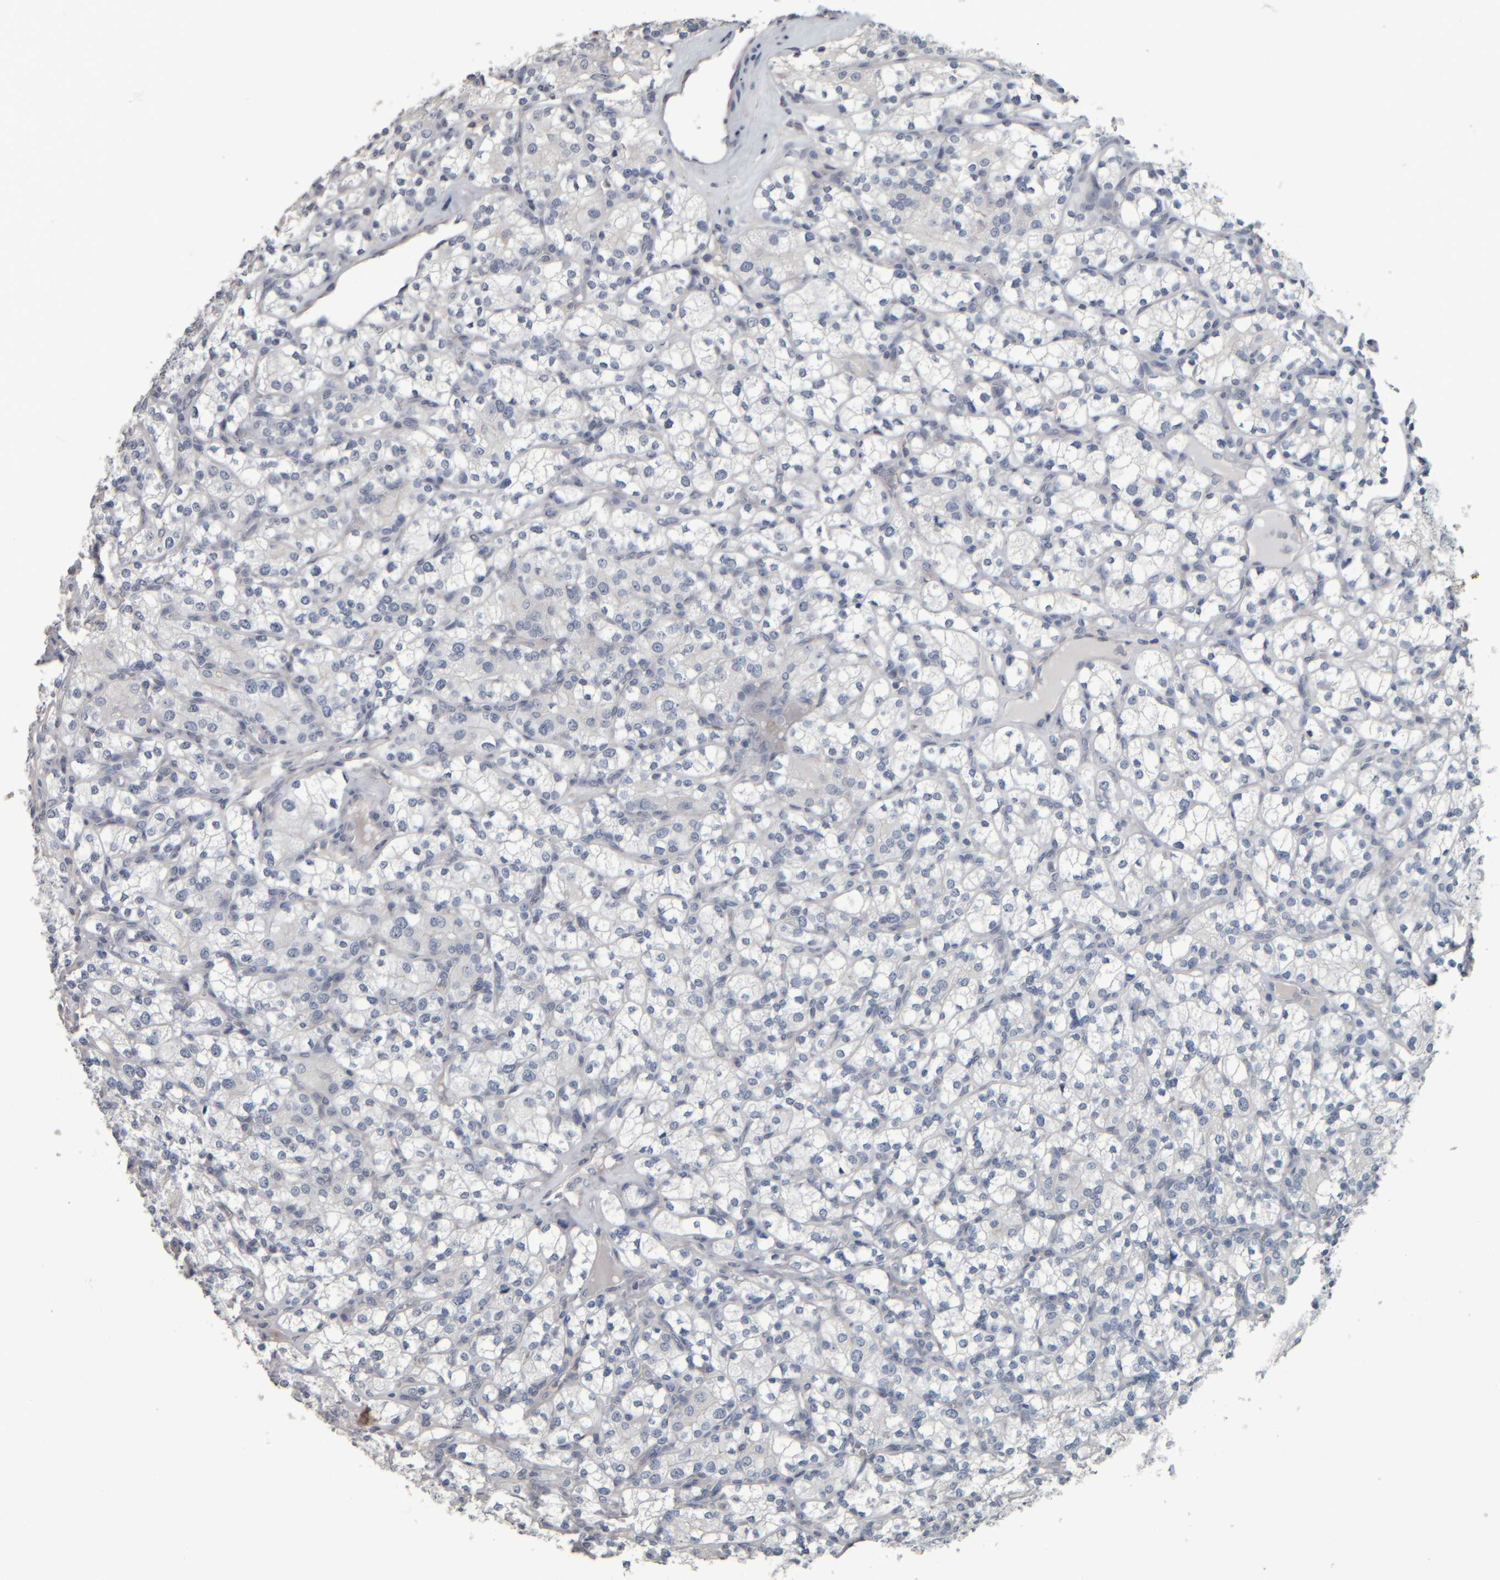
{"staining": {"intensity": "negative", "quantity": "none", "location": "none"}, "tissue": "renal cancer", "cell_type": "Tumor cells", "image_type": "cancer", "snomed": [{"axis": "morphology", "description": "Adenocarcinoma, NOS"}, {"axis": "topography", "description": "Kidney"}], "caption": "This is a photomicrograph of immunohistochemistry (IHC) staining of renal adenocarcinoma, which shows no expression in tumor cells. (DAB (3,3'-diaminobenzidine) immunohistochemistry with hematoxylin counter stain).", "gene": "CAVIN4", "patient": {"sex": "male", "age": 77}}